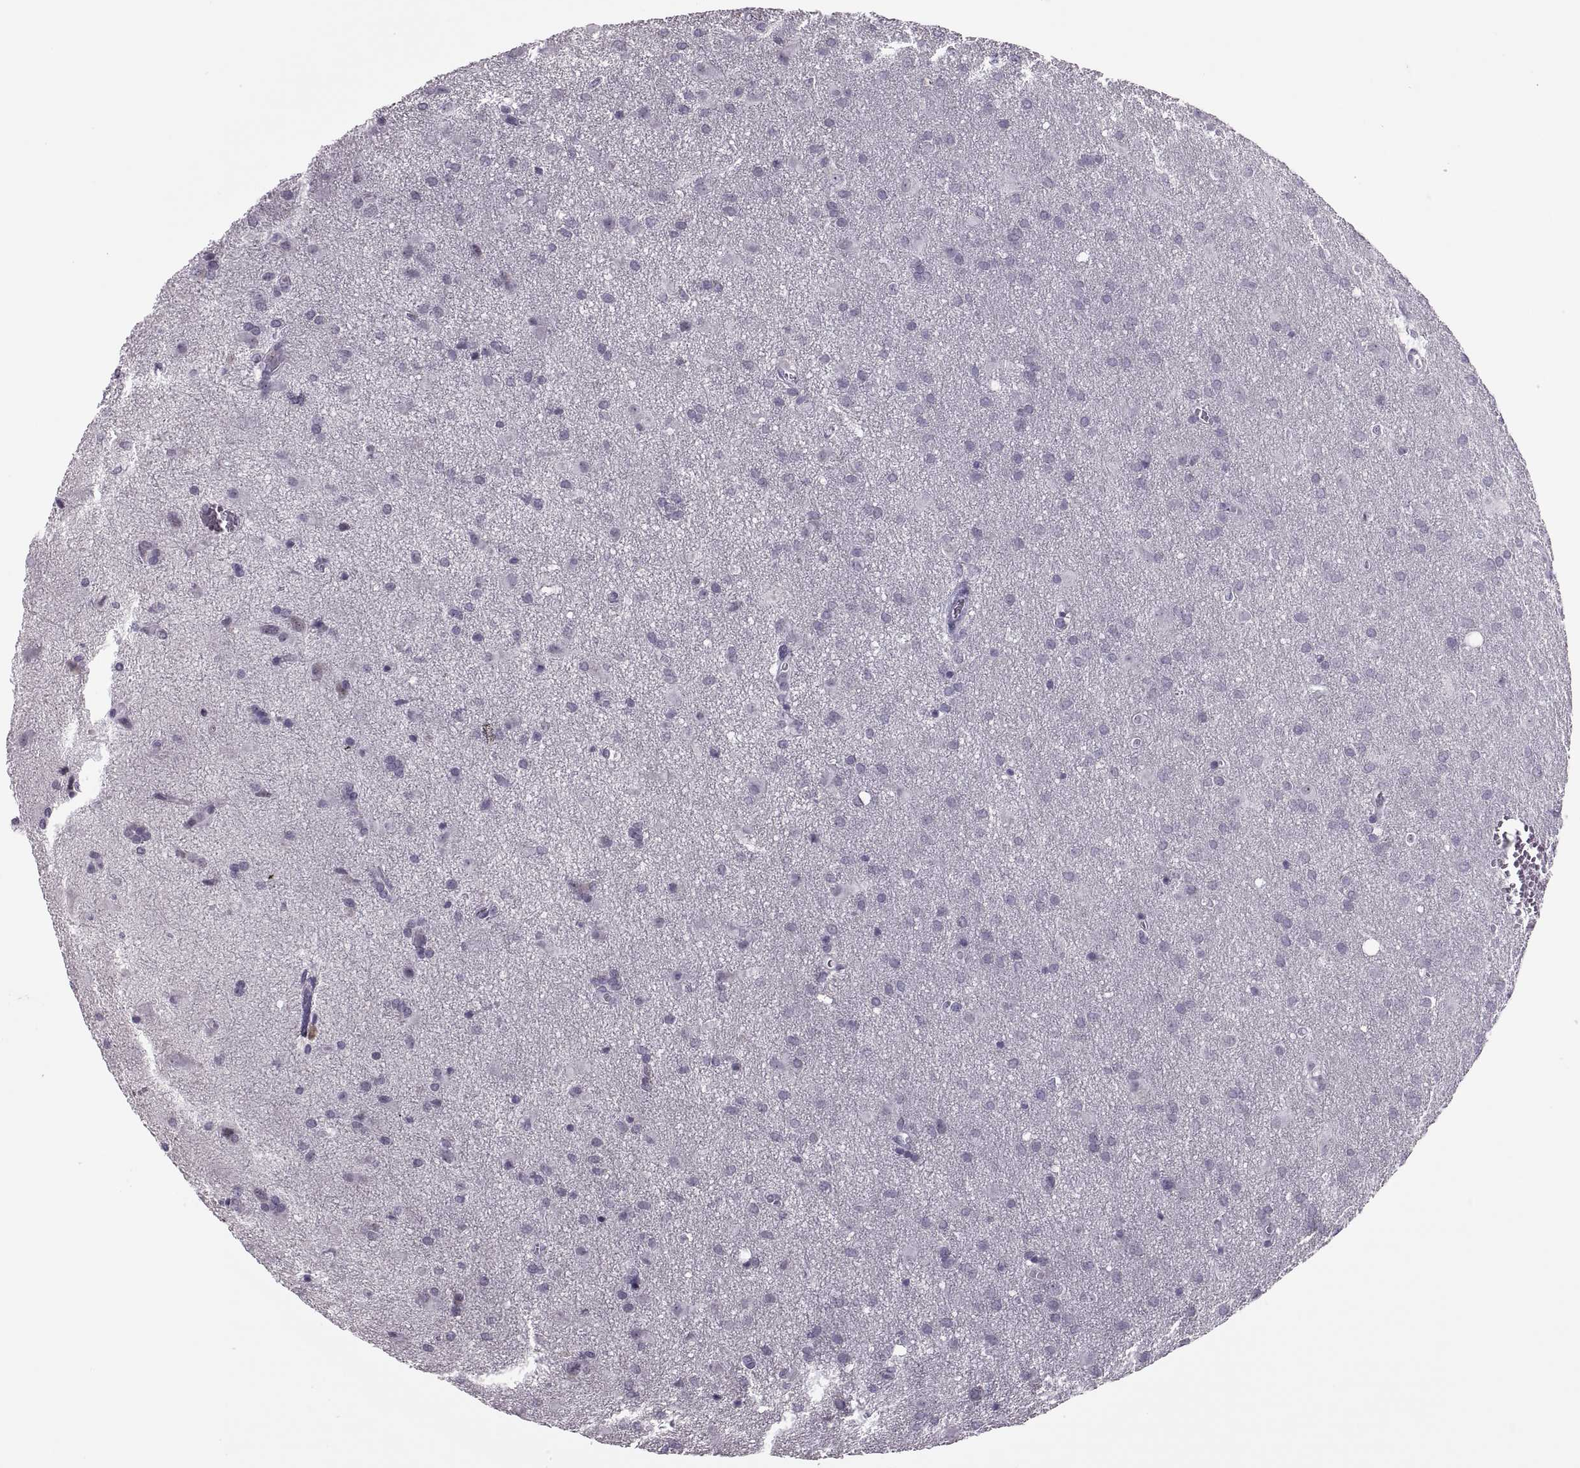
{"staining": {"intensity": "negative", "quantity": "none", "location": "none"}, "tissue": "glioma", "cell_type": "Tumor cells", "image_type": "cancer", "snomed": [{"axis": "morphology", "description": "Glioma, malignant, Low grade"}, {"axis": "topography", "description": "Brain"}], "caption": "High power microscopy image of an IHC photomicrograph of low-grade glioma (malignant), revealing no significant positivity in tumor cells. (DAB immunohistochemistry visualized using brightfield microscopy, high magnification).", "gene": "SYNGR4", "patient": {"sex": "male", "age": 58}}